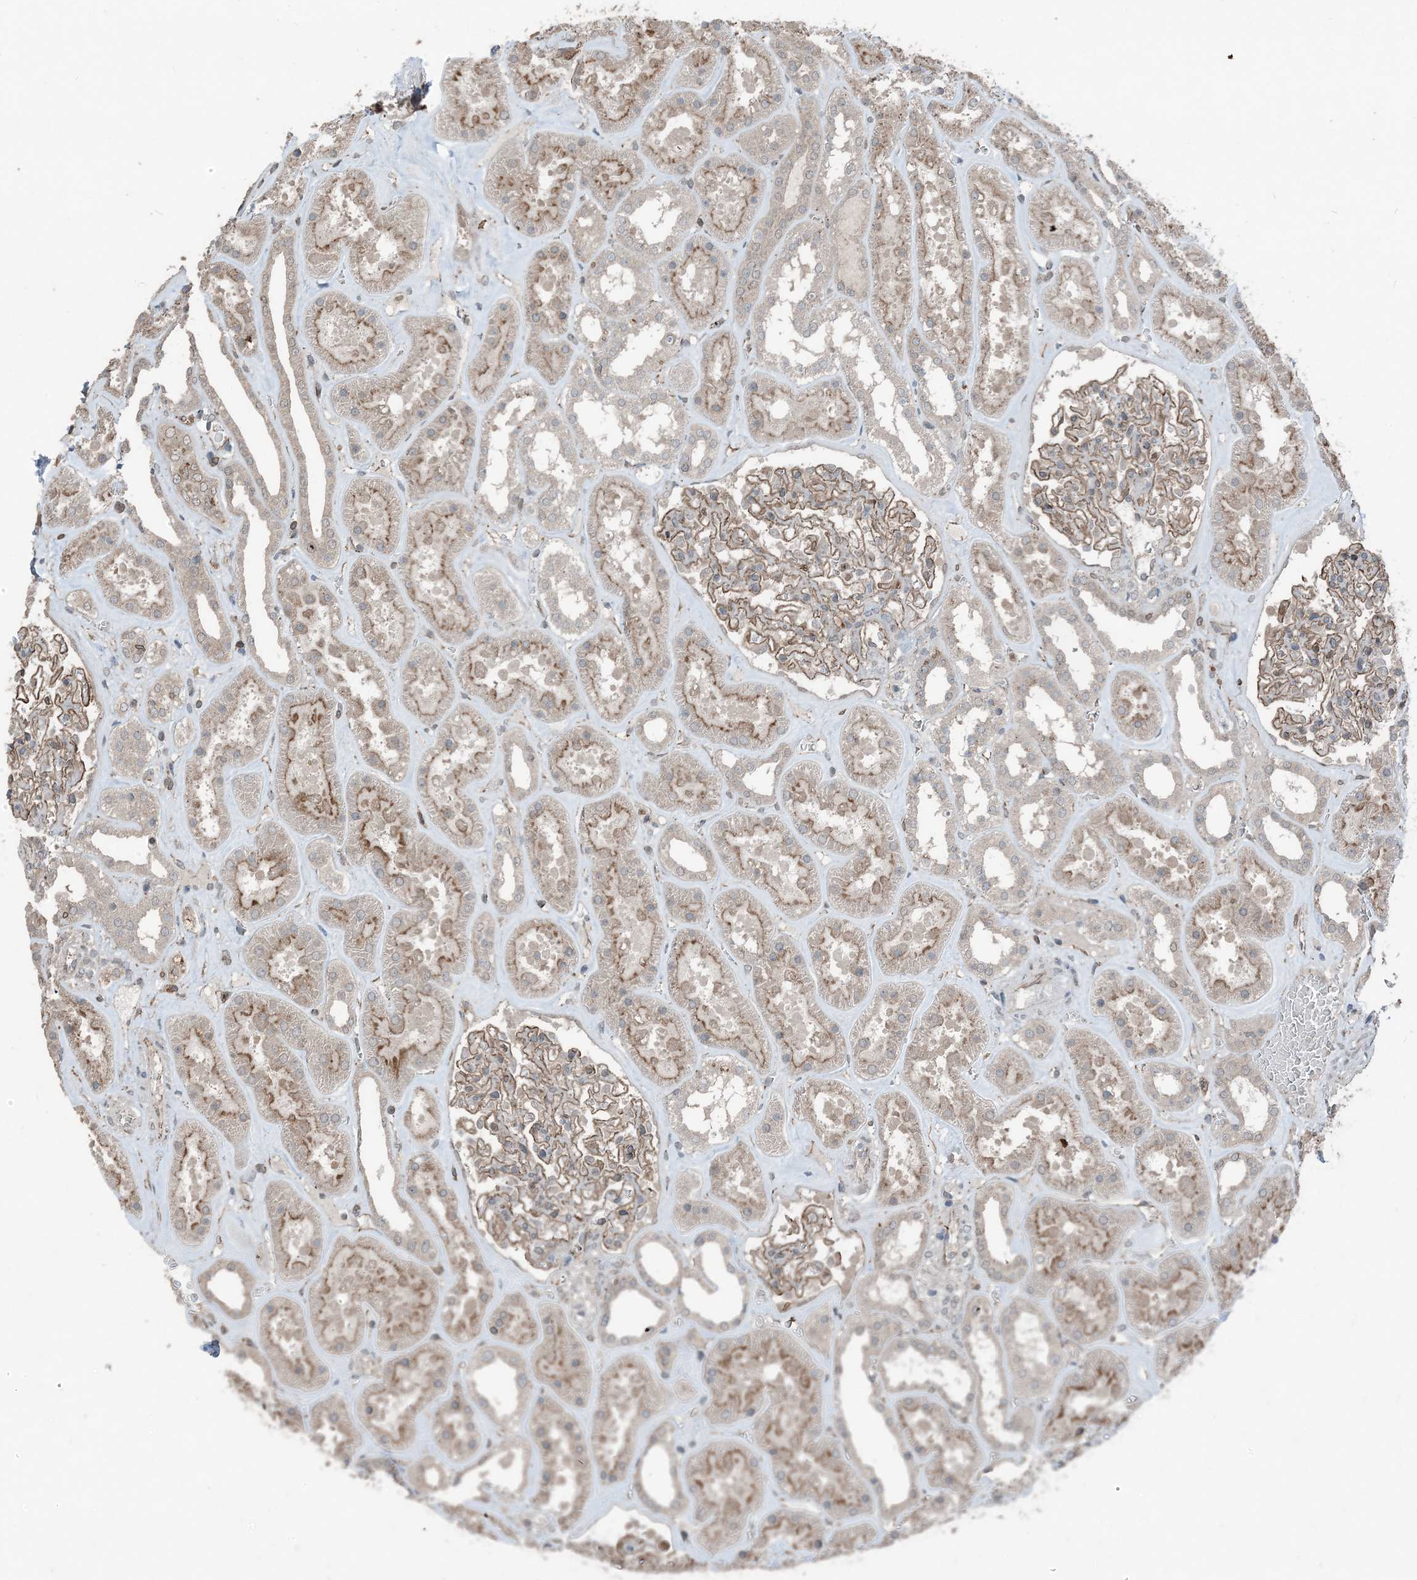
{"staining": {"intensity": "moderate", "quantity": "25%-75%", "location": "cytoplasmic/membranous"}, "tissue": "kidney", "cell_type": "Cells in glomeruli", "image_type": "normal", "snomed": [{"axis": "morphology", "description": "Normal tissue, NOS"}, {"axis": "topography", "description": "Kidney"}], "caption": "Immunohistochemical staining of unremarkable kidney displays 25%-75% levels of moderate cytoplasmic/membranous protein staining in about 25%-75% of cells in glomeruli. (DAB IHC with brightfield microscopy, high magnification).", "gene": "ZFAND2B", "patient": {"sex": "female", "age": 41}}